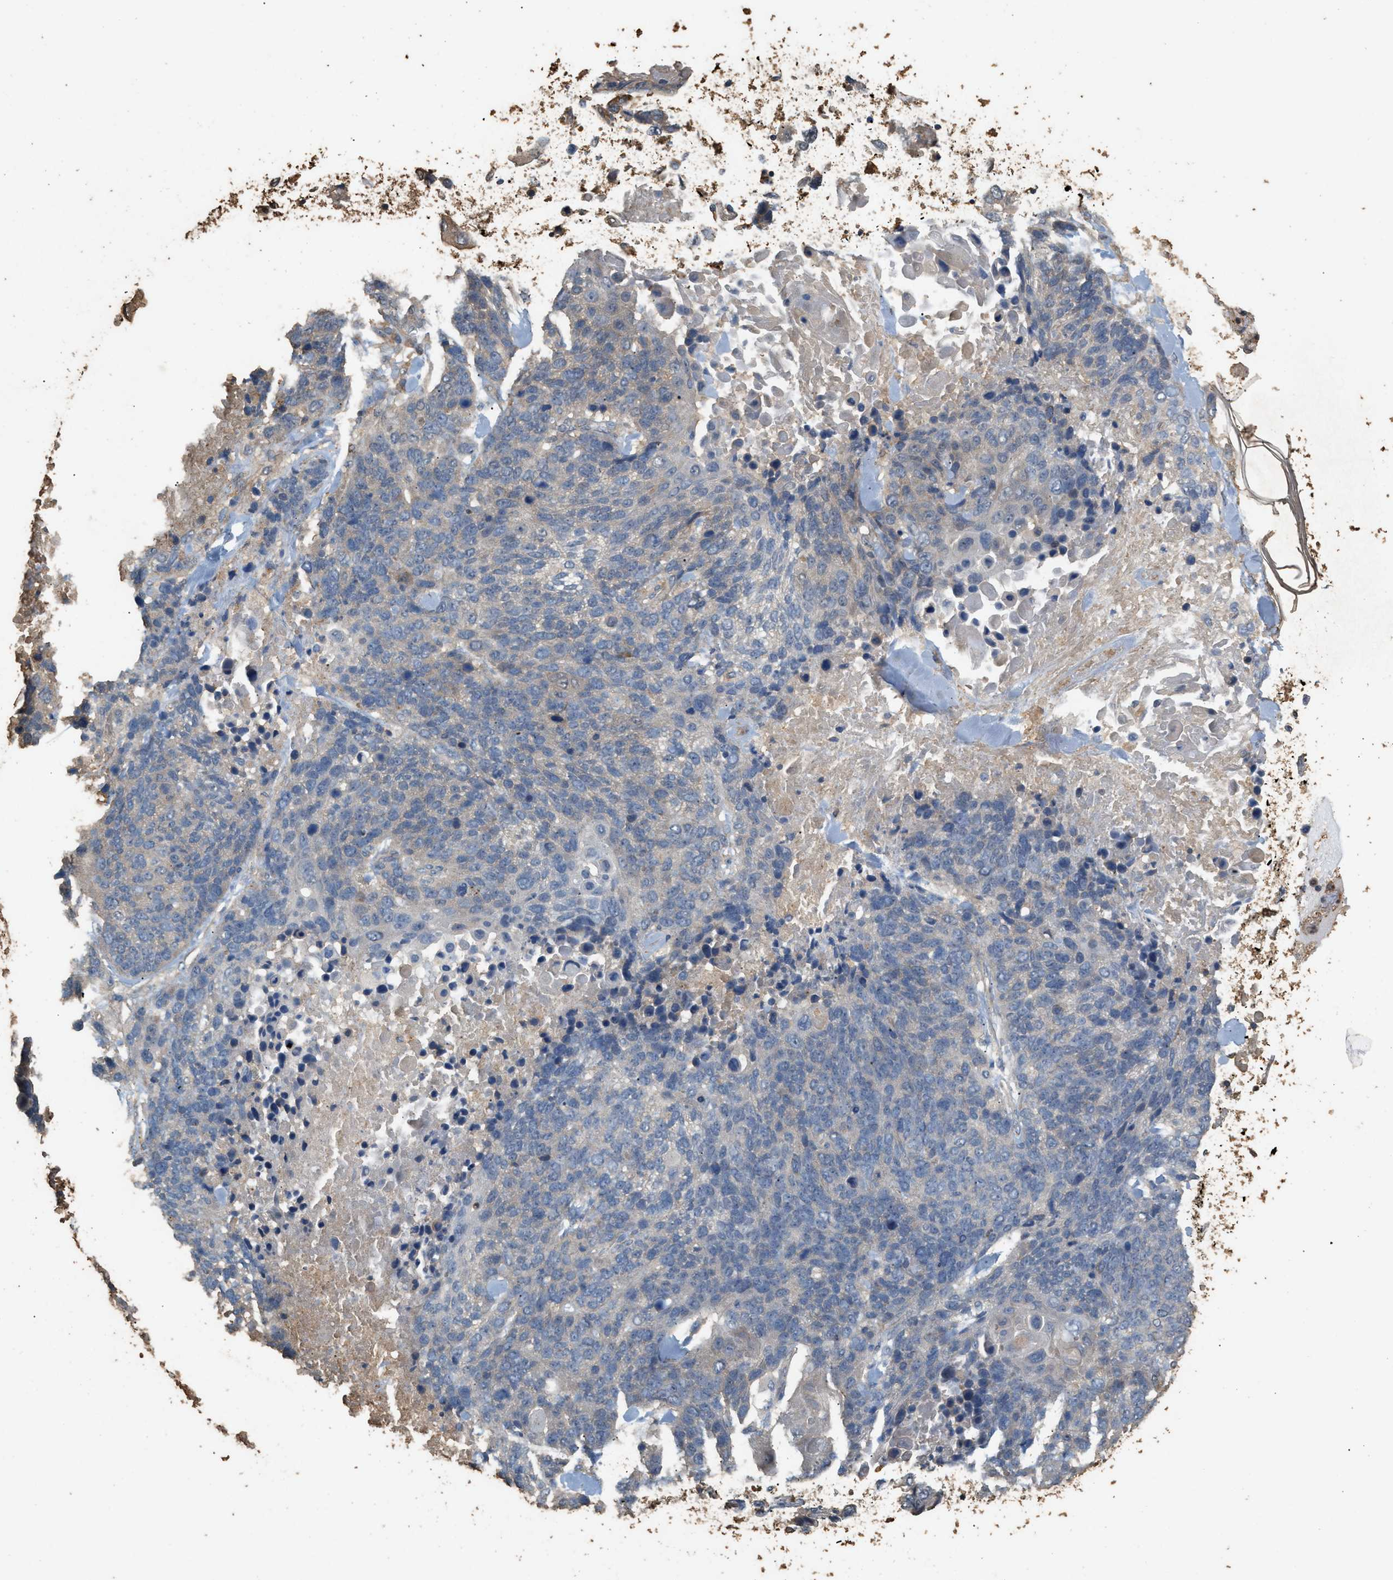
{"staining": {"intensity": "negative", "quantity": "none", "location": "none"}, "tissue": "lung cancer", "cell_type": "Tumor cells", "image_type": "cancer", "snomed": [{"axis": "morphology", "description": "Squamous cell carcinoma, NOS"}, {"axis": "topography", "description": "Lung"}], "caption": "DAB immunohistochemical staining of human lung squamous cell carcinoma shows no significant positivity in tumor cells.", "gene": "DCAF7", "patient": {"sex": "male", "age": 65}}